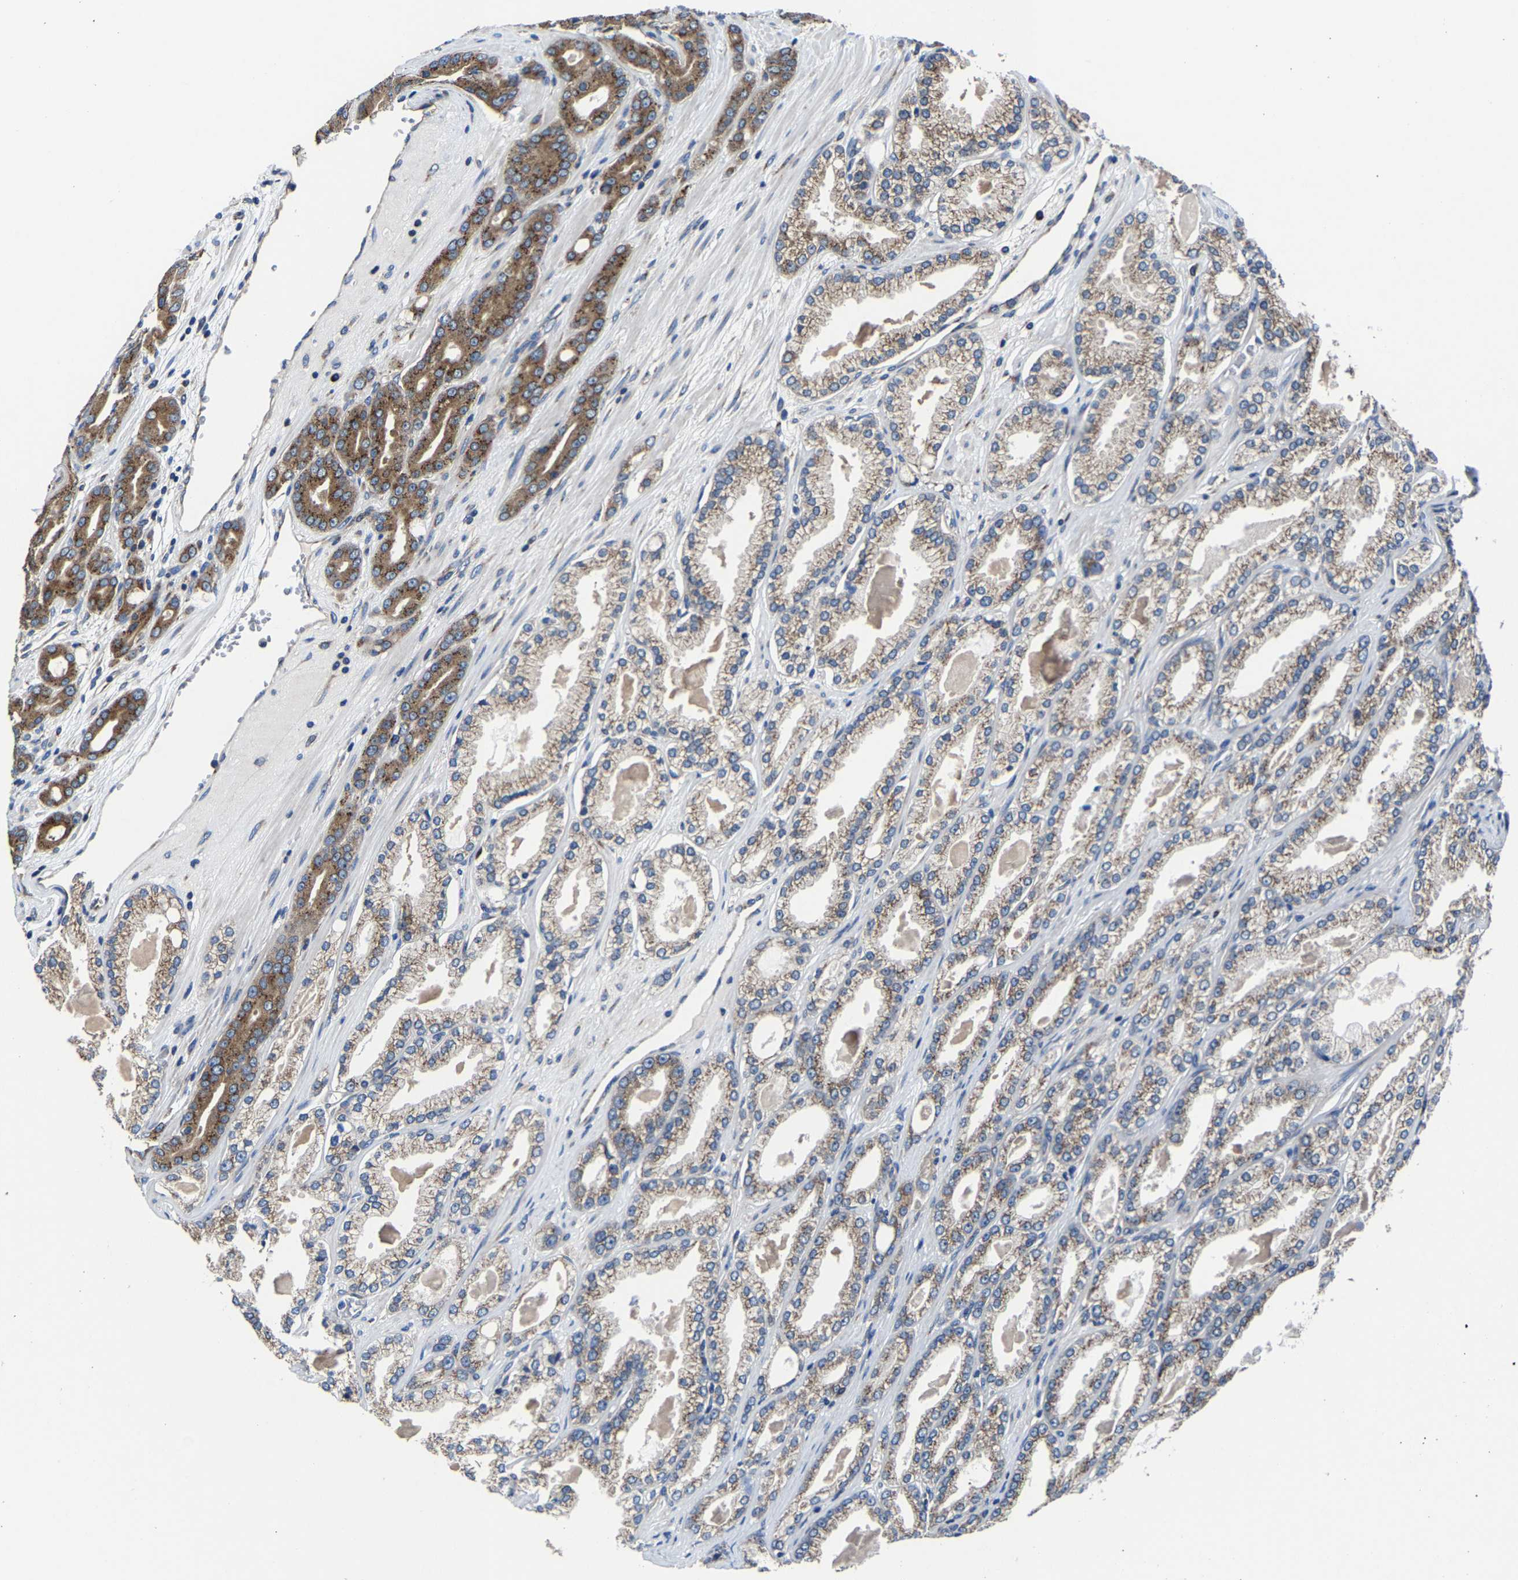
{"staining": {"intensity": "moderate", "quantity": ">75%", "location": "cytoplasmic/membranous"}, "tissue": "prostate cancer", "cell_type": "Tumor cells", "image_type": "cancer", "snomed": [{"axis": "morphology", "description": "Adenocarcinoma, High grade"}, {"axis": "topography", "description": "Prostate"}], "caption": "Human adenocarcinoma (high-grade) (prostate) stained for a protein (brown) displays moderate cytoplasmic/membranous positive positivity in about >75% of tumor cells.", "gene": "EBAG9", "patient": {"sex": "male", "age": 71}}